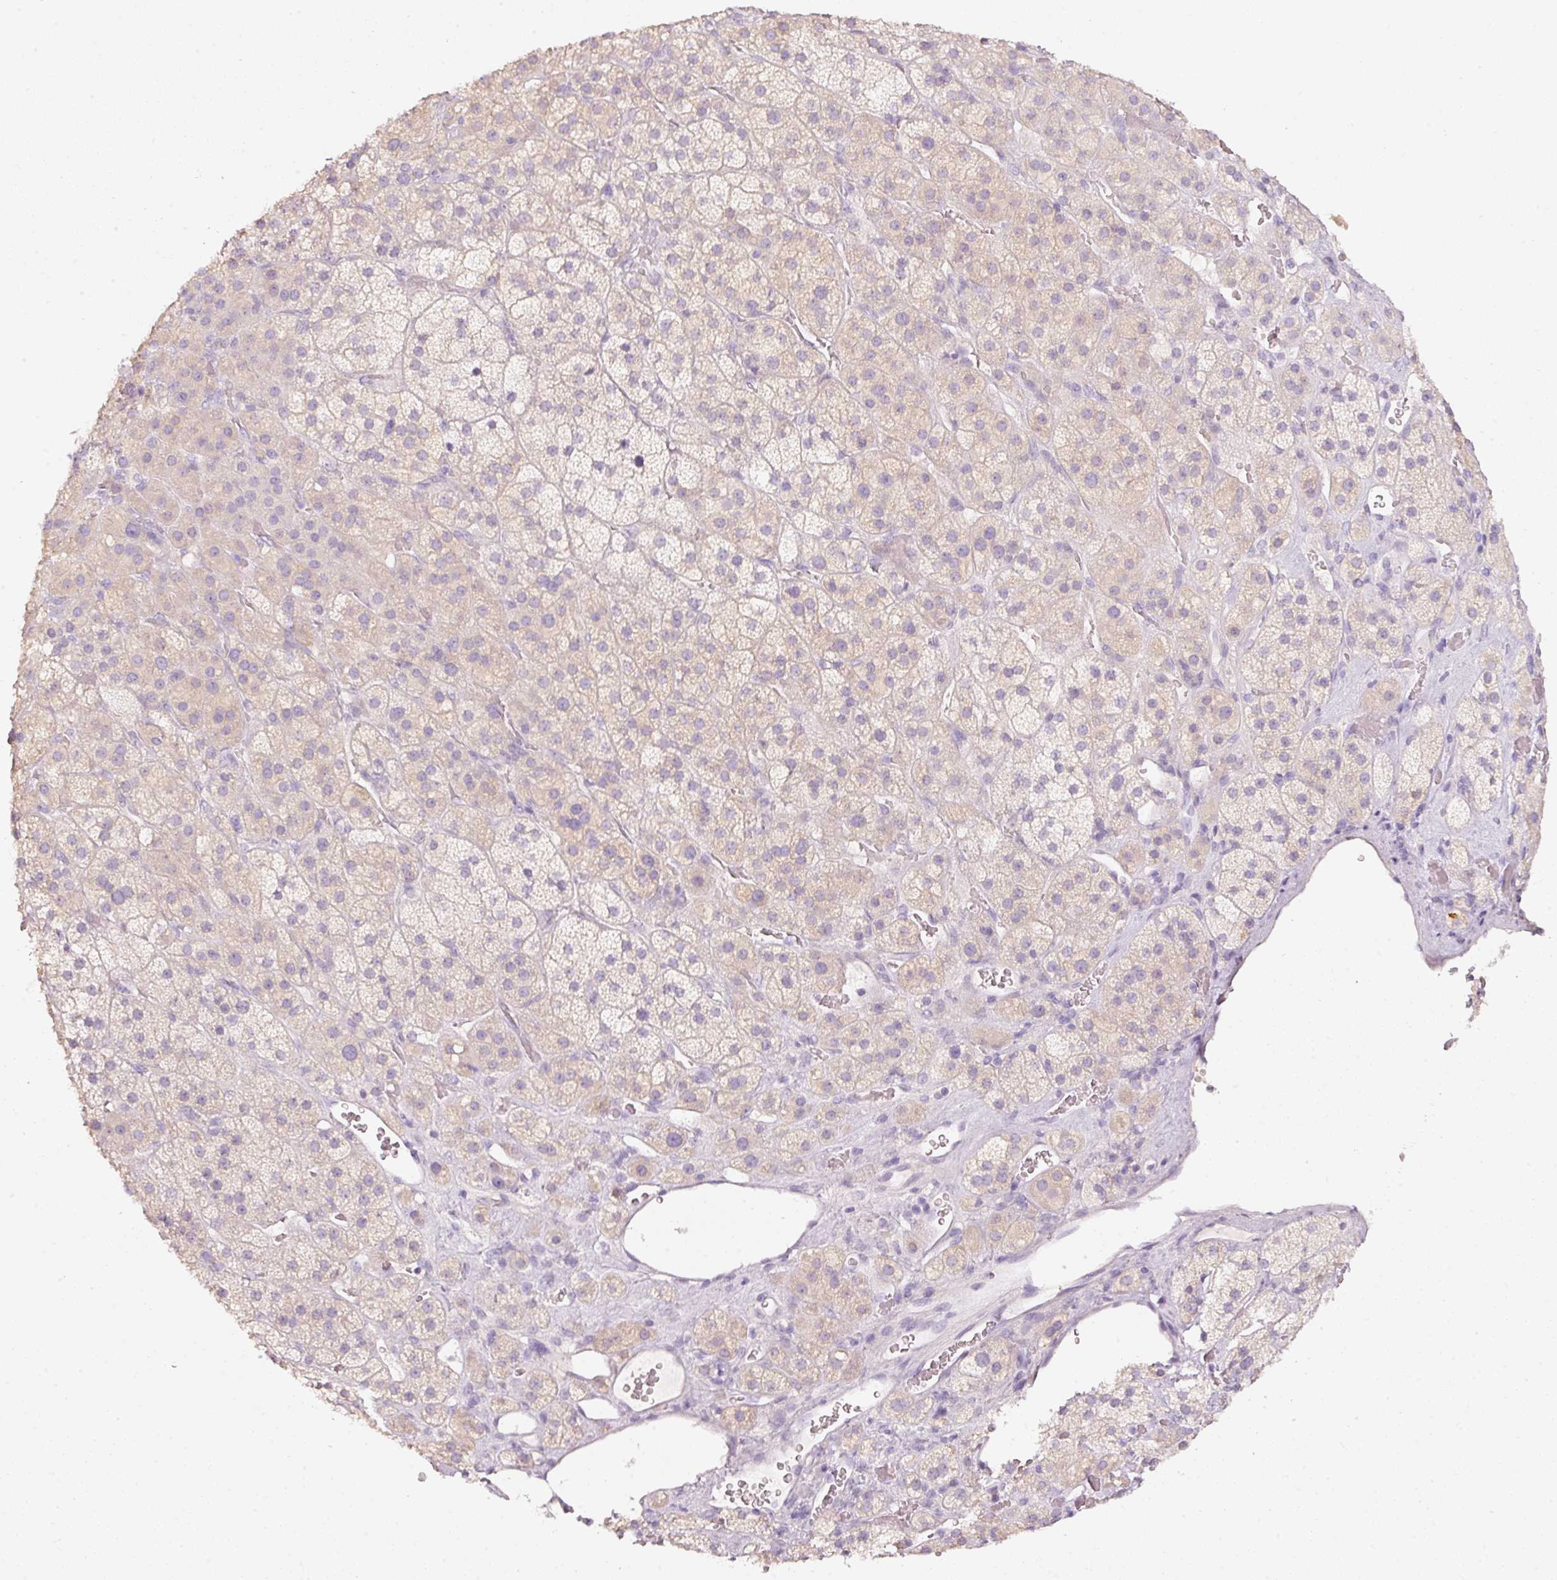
{"staining": {"intensity": "weak", "quantity": "25%-75%", "location": "cytoplasmic/membranous"}, "tissue": "adrenal gland", "cell_type": "Glandular cells", "image_type": "normal", "snomed": [{"axis": "morphology", "description": "Normal tissue, NOS"}, {"axis": "topography", "description": "Adrenal gland"}], "caption": "Weak cytoplasmic/membranous protein staining is present in approximately 25%-75% of glandular cells in adrenal gland.", "gene": "PDXDC1", "patient": {"sex": "male", "age": 57}}